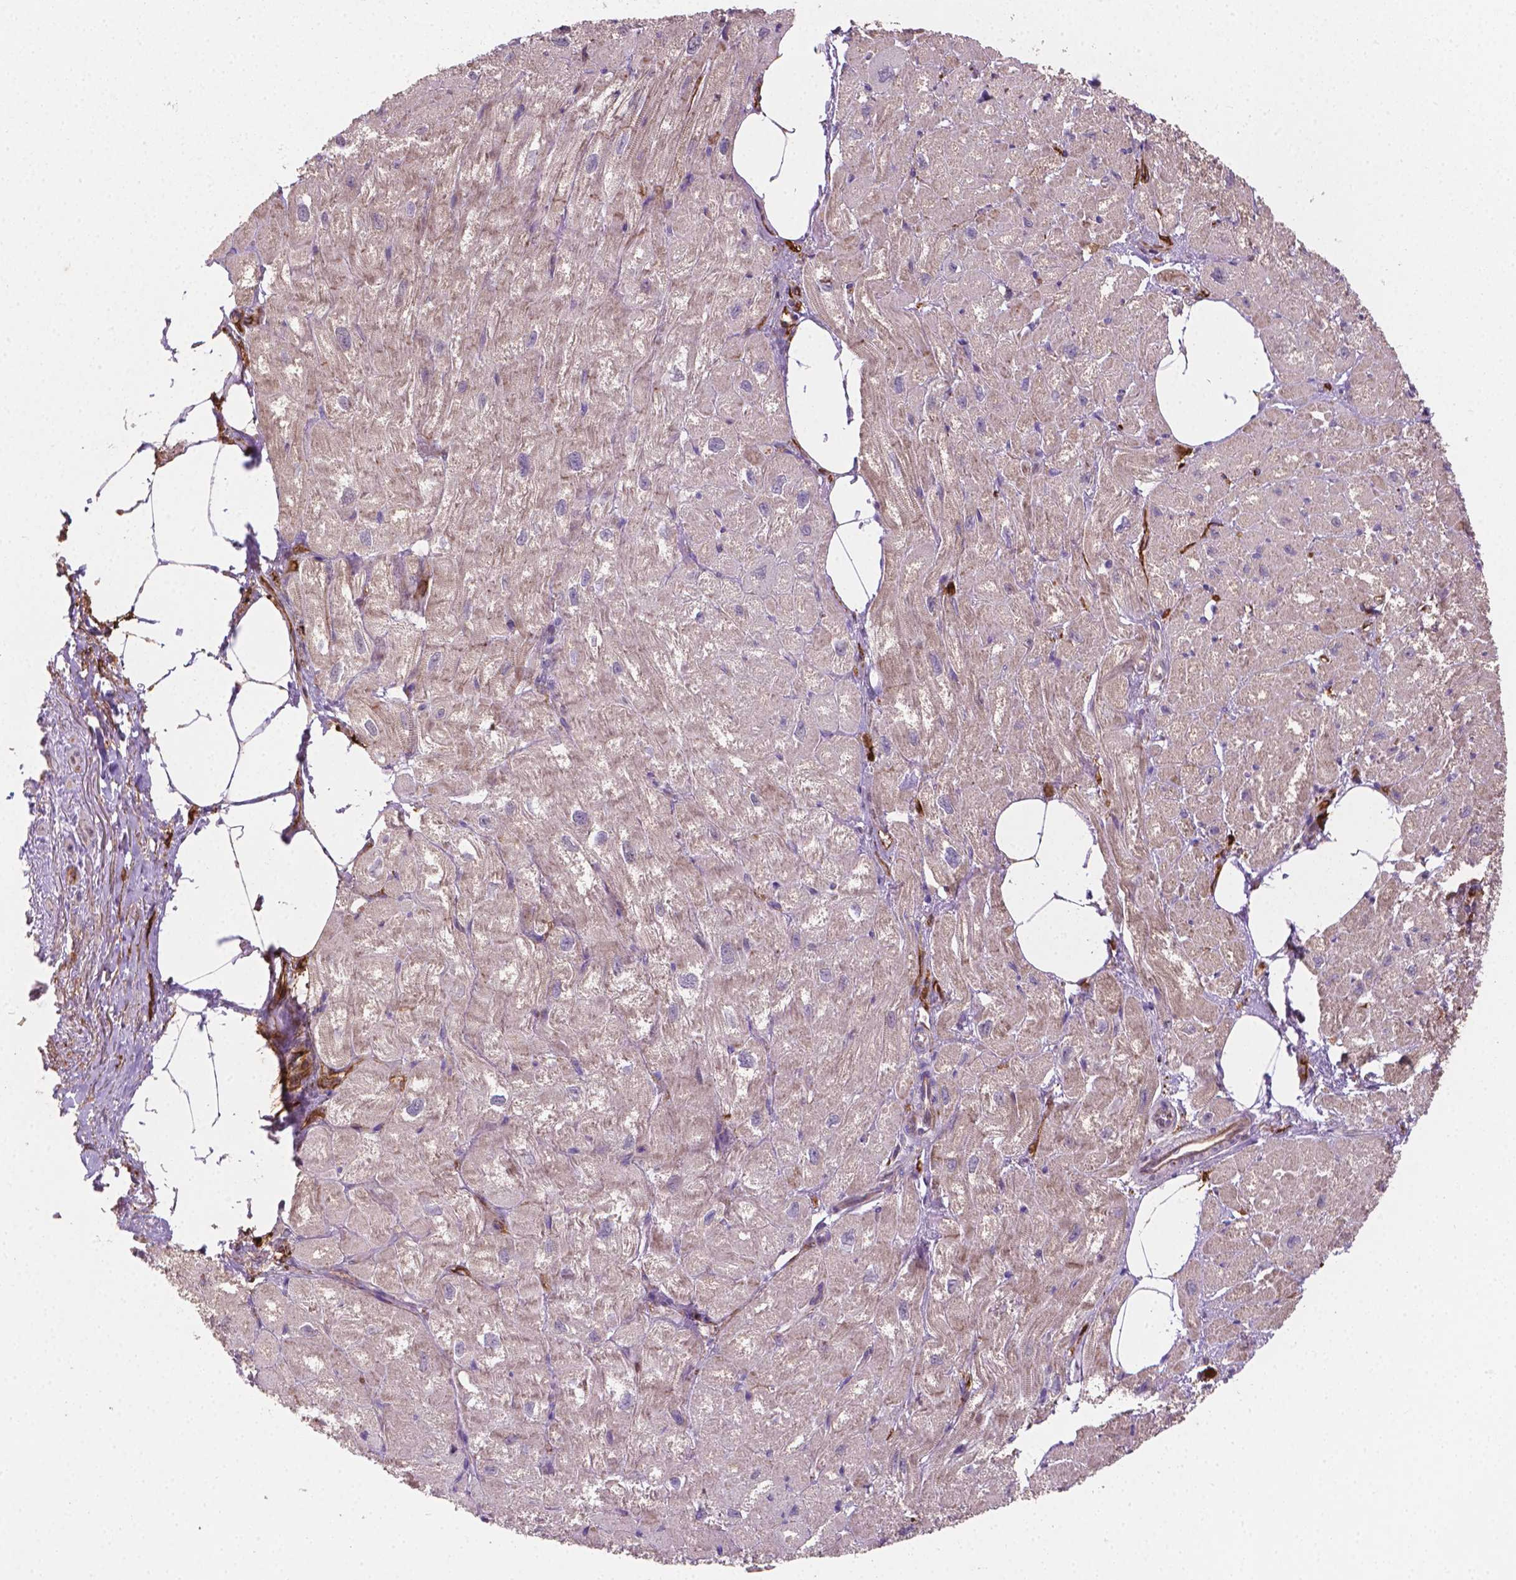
{"staining": {"intensity": "moderate", "quantity": "25%-75%", "location": "cytoplasmic/membranous"}, "tissue": "heart muscle", "cell_type": "Cardiomyocytes", "image_type": "normal", "snomed": [{"axis": "morphology", "description": "Normal tissue, NOS"}, {"axis": "topography", "description": "Heart"}], "caption": "Moderate cytoplasmic/membranous staining for a protein is seen in approximately 25%-75% of cardiomyocytes of benign heart muscle using immunohistochemistry (IHC).", "gene": "TCAF1", "patient": {"sex": "female", "age": 62}}